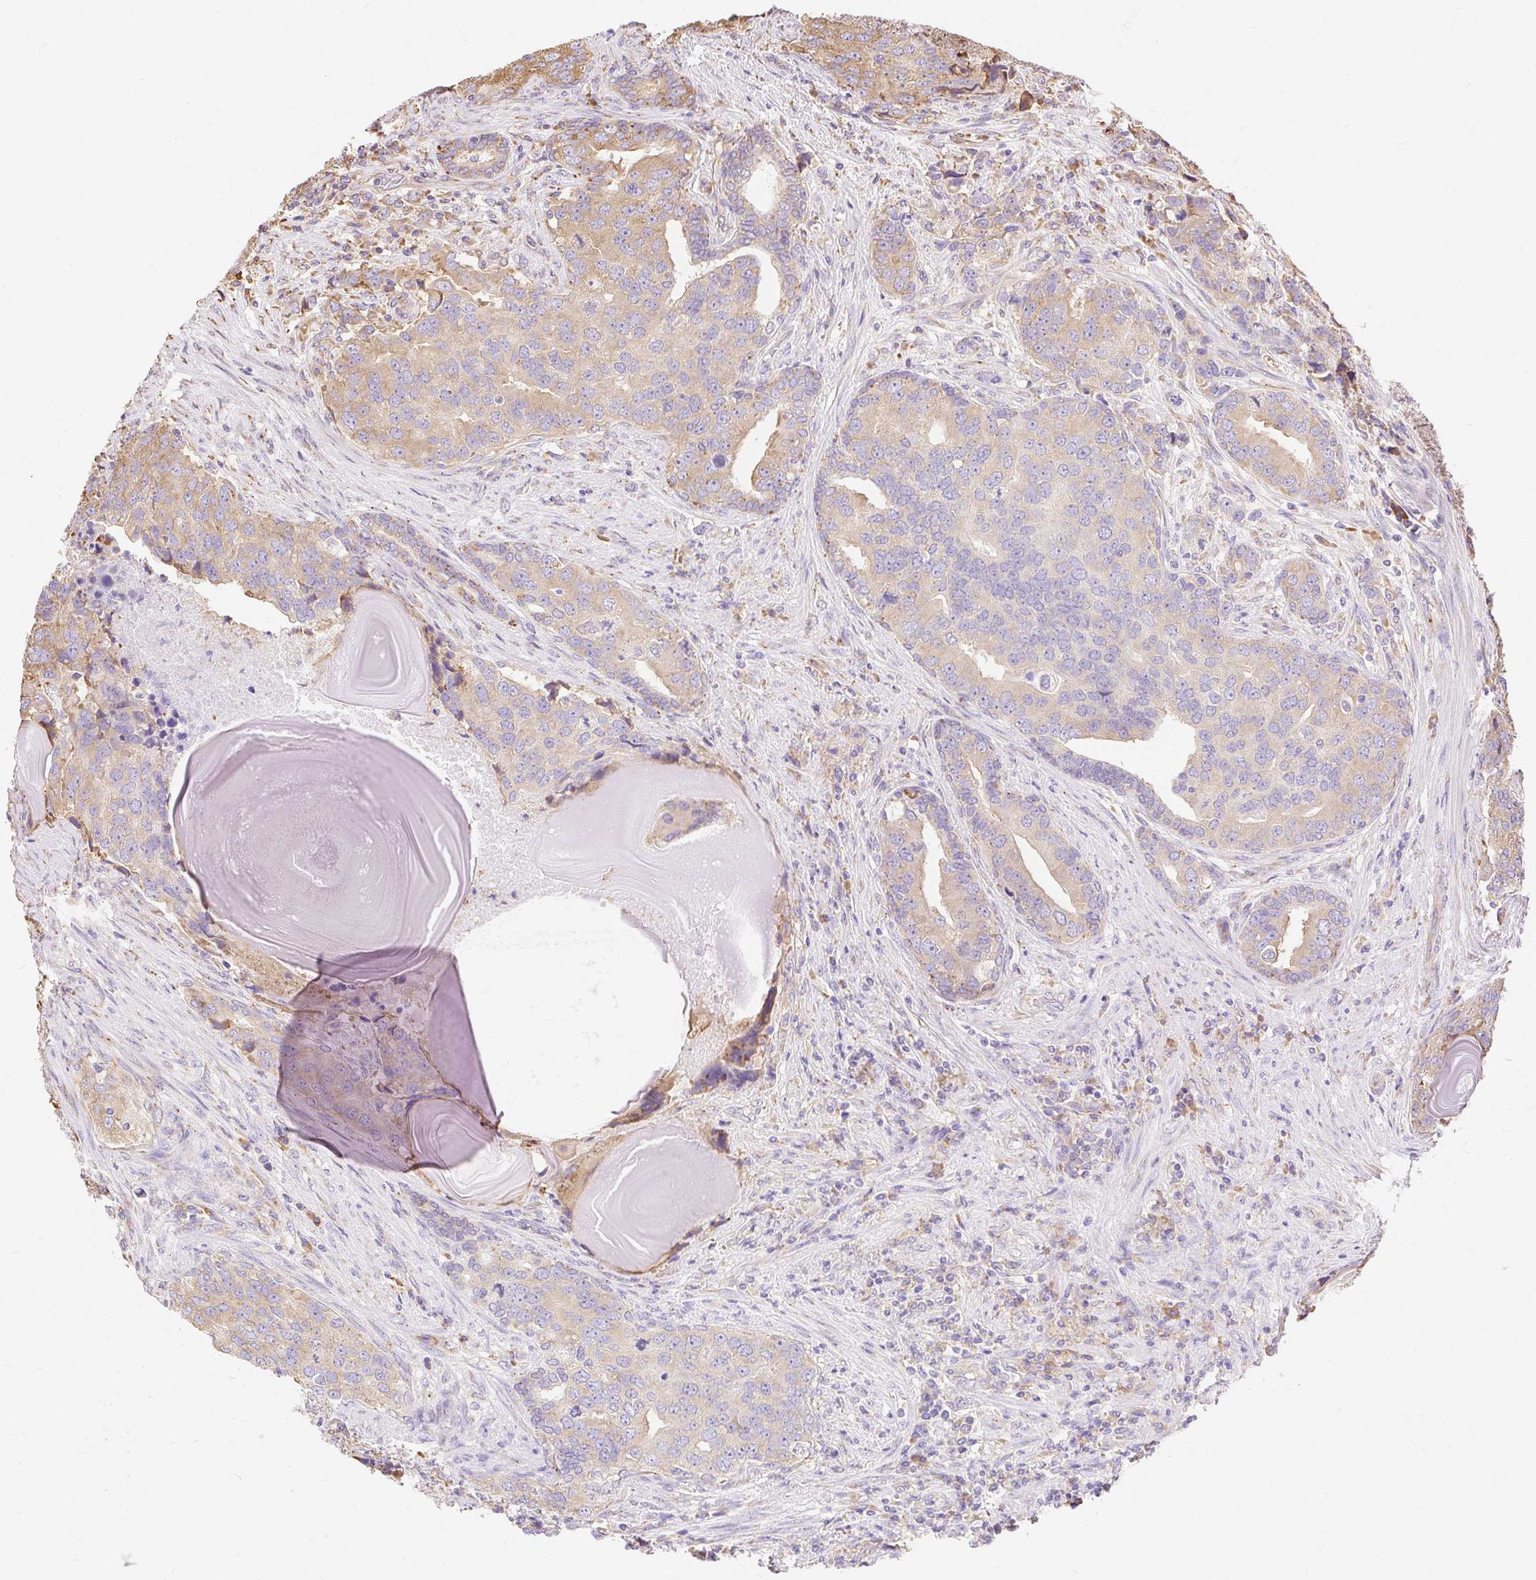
{"staining": {"intensity": "weak", "quantity": ">75%", "location": "cytoplasmic/membranous"}, "tissue": "prostate cancer", "cell_type": "Tumor cells", "image_type": "cancer", "snomed": [{"axis": "morphology", "description": "Adenocarcinoma, High grade"}, {"axis": "topography", "description": "Prostate"}], "caption": "Approximately >75% of tumor cells in prostate cancer reveal weak cytoplasmic/membranous protein positivity as visualized by brown immunohistochemical staining.", "gene": "RPS17", "patient": {"sex": "male", "age": 68}}